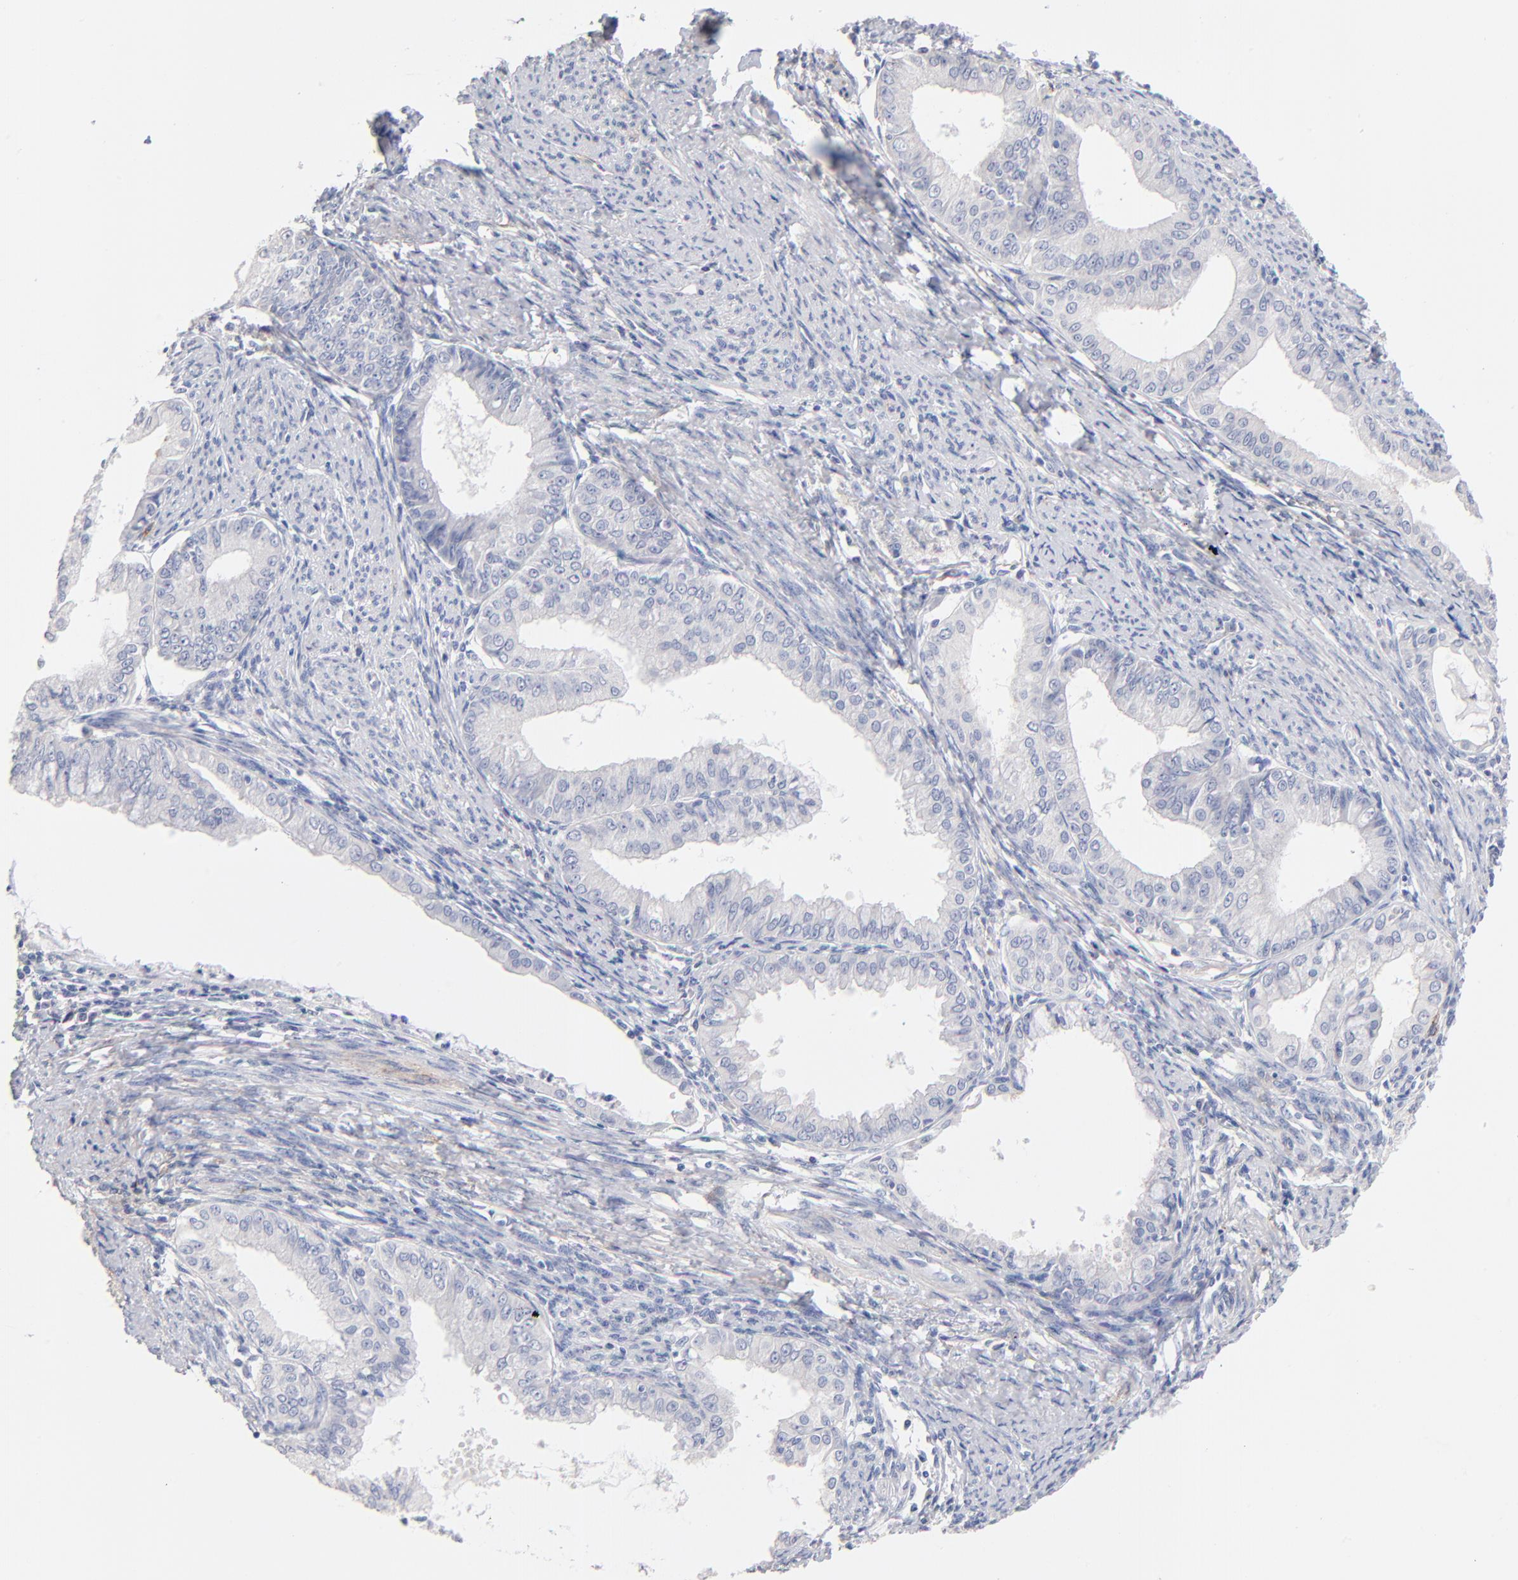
{"staining": {"intensity": "negative", "quantity": "none", "location": "none"}, "tissue": "endometrial cancer", "cell_type": "Tumor cells", "image_type": "cancer", "snomed": [{"axis": "morphology", "description": "Adenocarcinoma, NOS"}, {"axis": "topography", "description": "Endometrium"}], "caption": "There is no significant staining in tumor cells of endometrial cancer (adenocarcinoma).", "gene": "ITGA8", "patient": {"sex": "female", "age": 76}}